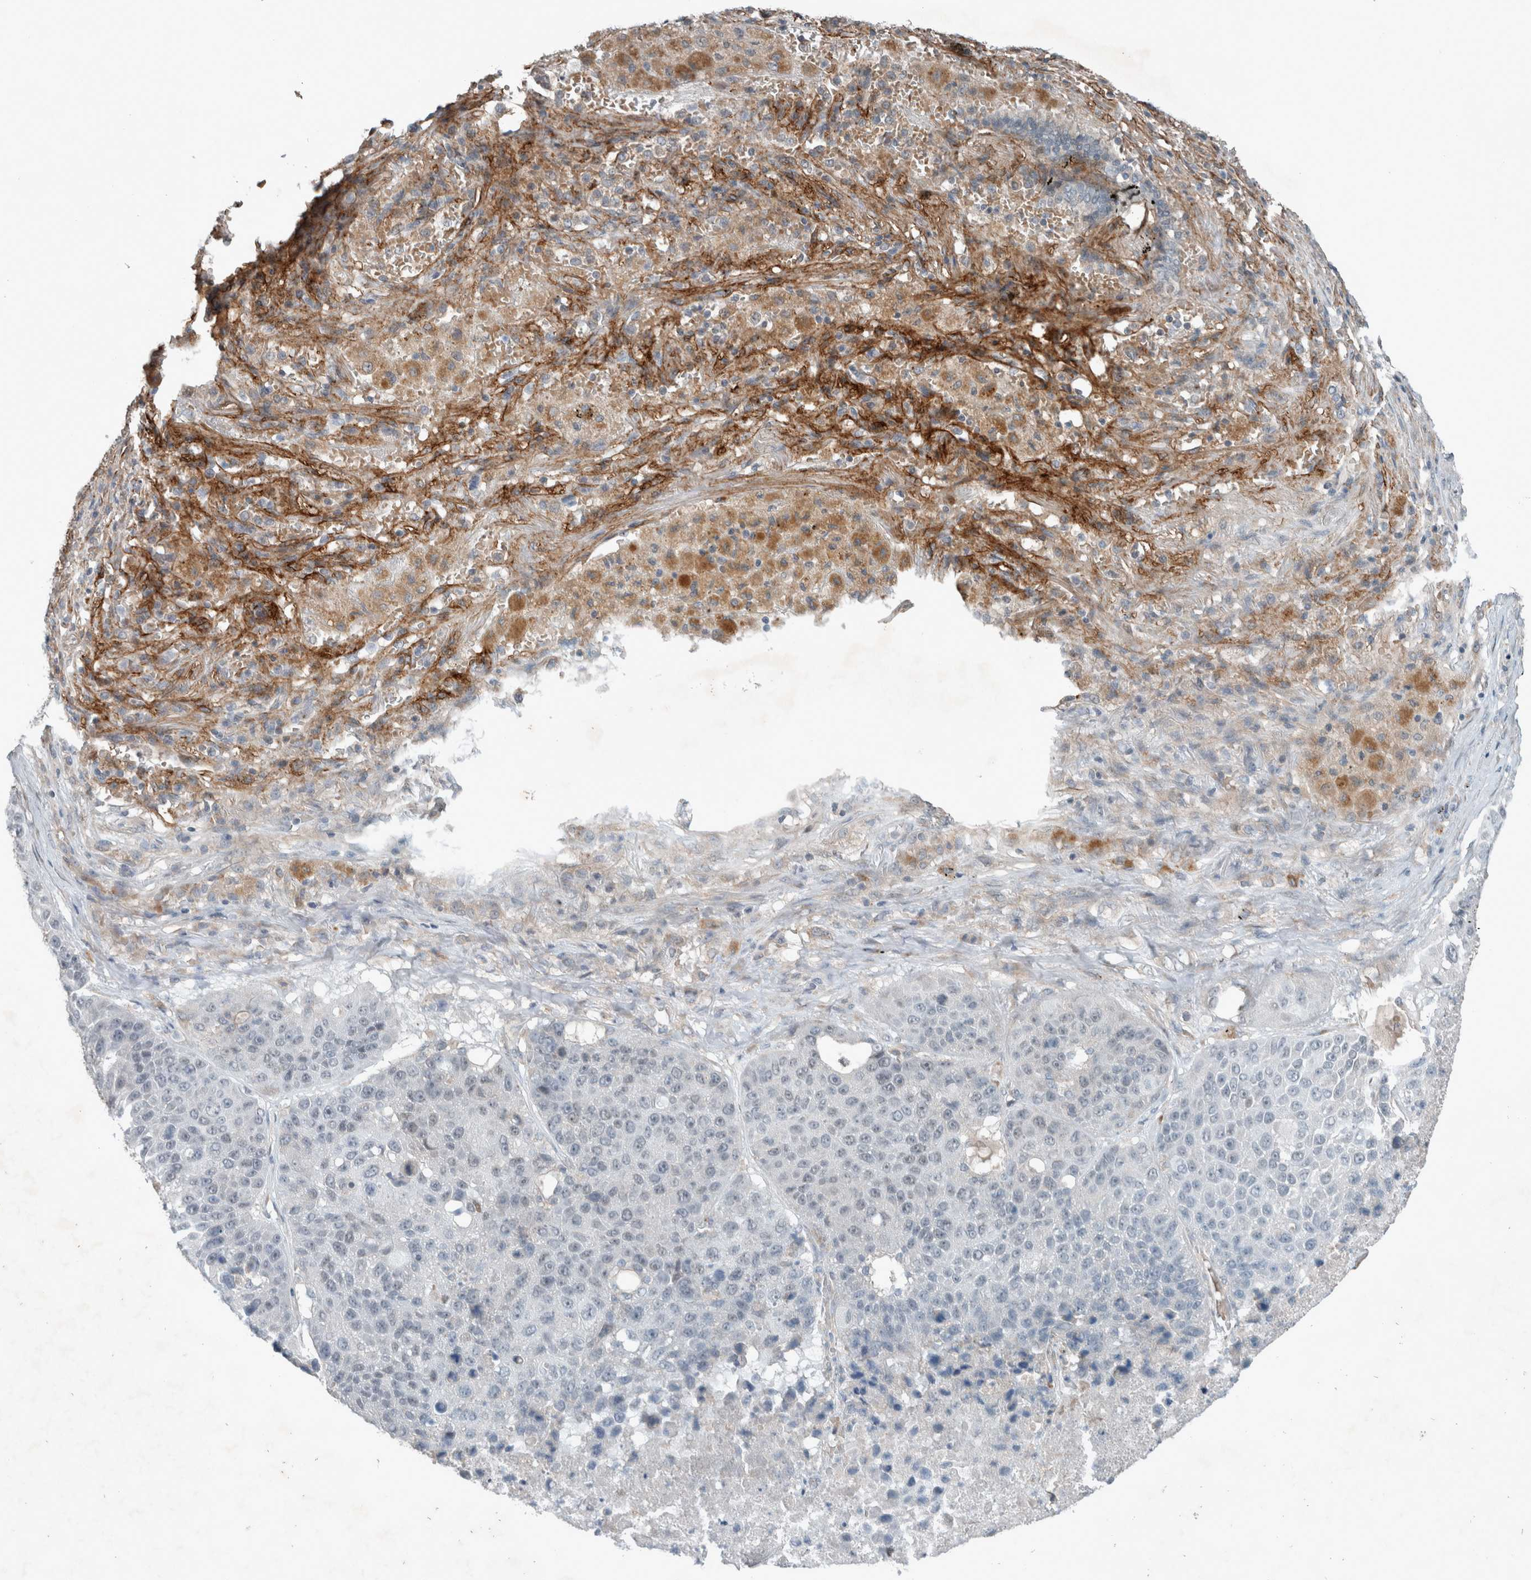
{"staining": {"intensity": "negative", "quantity": "none", "location": "none"}, "tissue": "lung cancer", "cell_type": "Tumor cells", "image_type": "cancer", "snomed": [{"axis": "morphology", "description": "Squamous cell carcinoma, NOS"}, {"axis": "topography", "description": "Lung"}], "caption": "This is a photomicrograph of immunohistochemistry (IHC) staining of squamous cell carcinoma (lung), which shows no expression in tumor cells. (DAB immunohistochemistry (IHC) with hematoxylin counter stain).", "gene": "JADE2", "patient": {"sex": "male", "age": 61}}